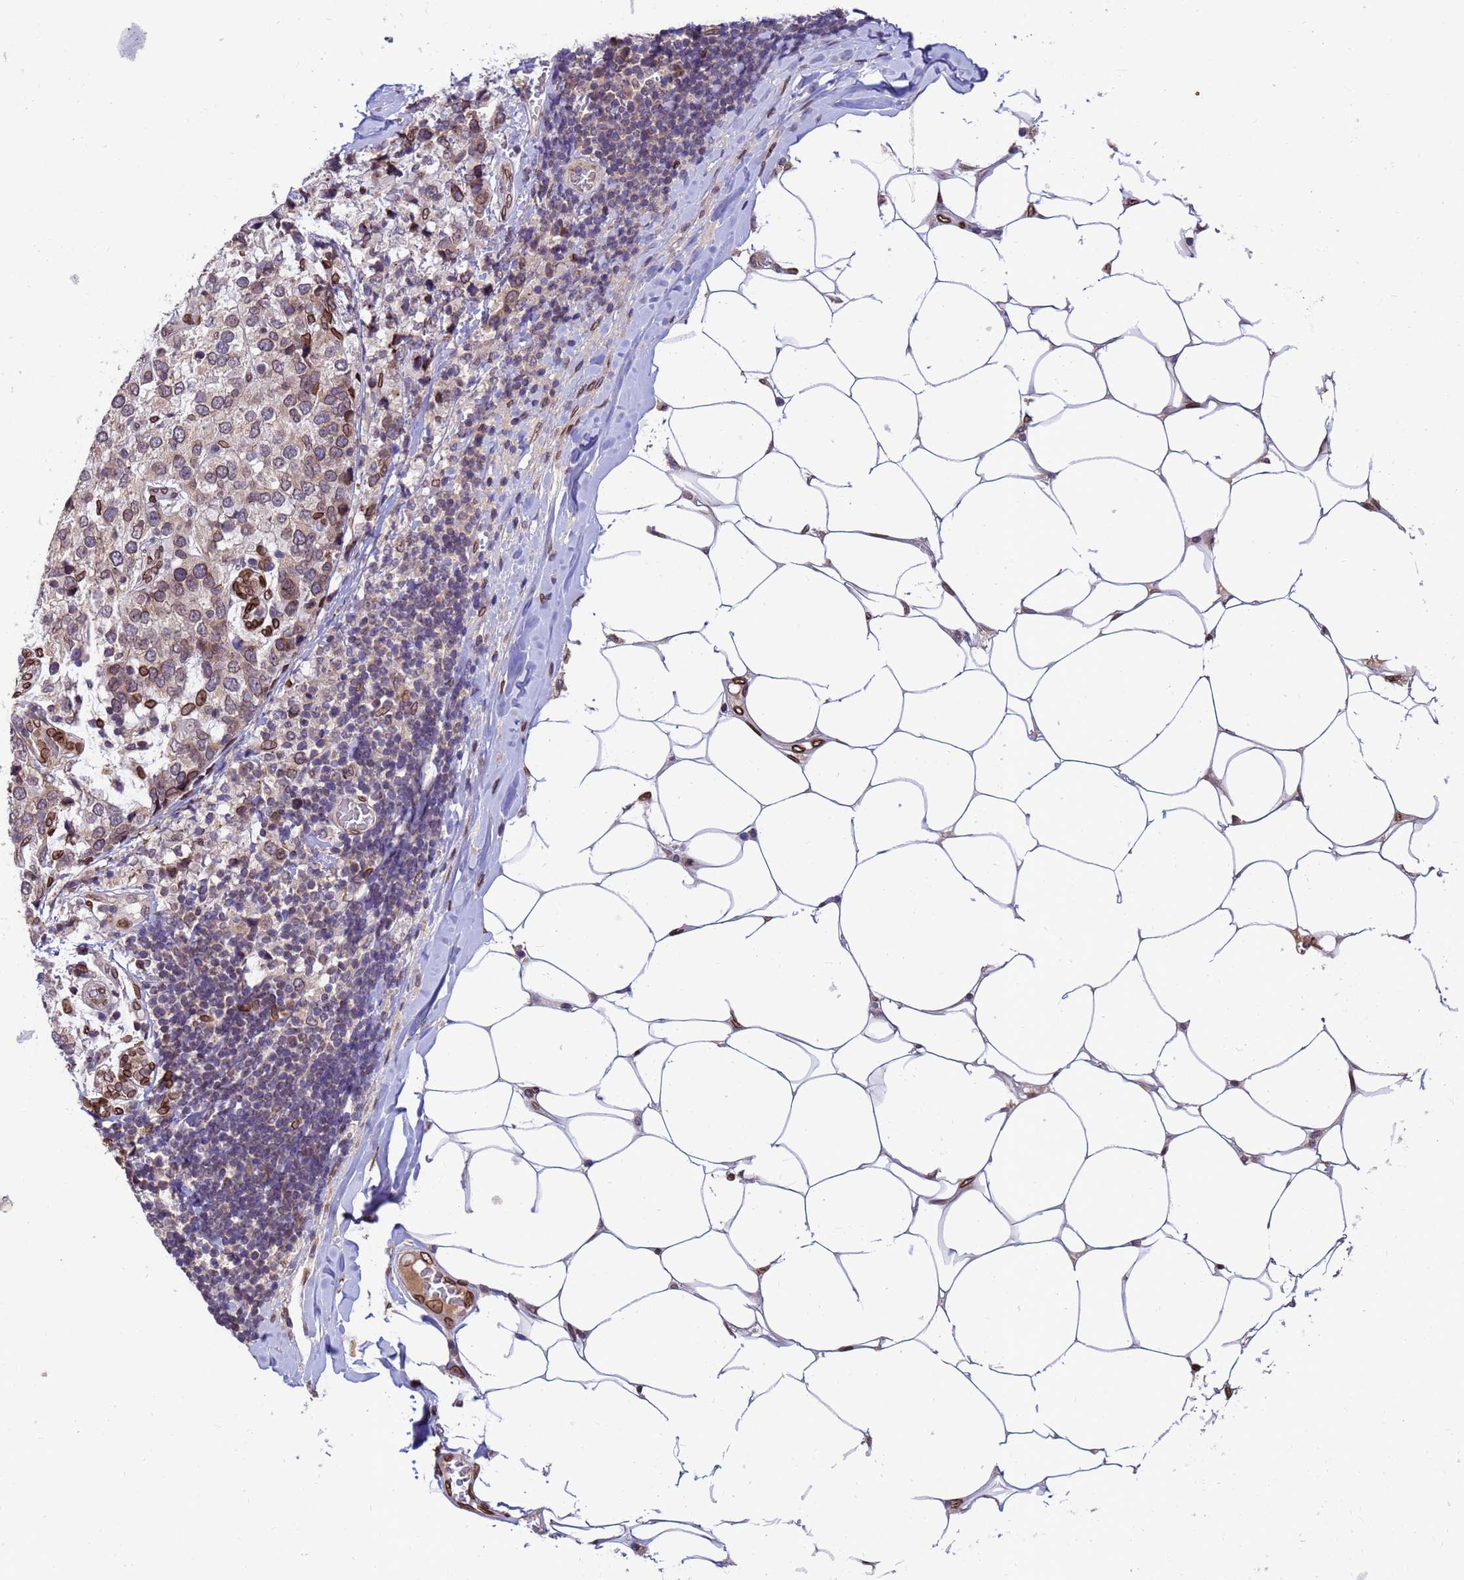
{"staining": {"intensity": "moderate", "quantity": ">75%", "location": "cytoplasmic/membranous,nuclear"}, "tissue": "breast cancer", "cell_type": "Tumor cells", "image_type": "cancer", "snomed": [{"axis": "morphology", "description": "Lobular carcinoma"}, {"axis": "topography", "description": "Breast"}], "caption": "Protein expression analysis of human breast lobular carcinoma reveals moderate cytoplasmic/membranous and nuclear positivity in approximately >75% of tumor cells. The staining is performed using DAB (3,3'-diaminobenzidine) brown chromogen to label protein expression. The nuclei are counter-stained blue using hematoxylin.", "gene": "GPR135", "patient": {"sex": "female", "age": 59}}